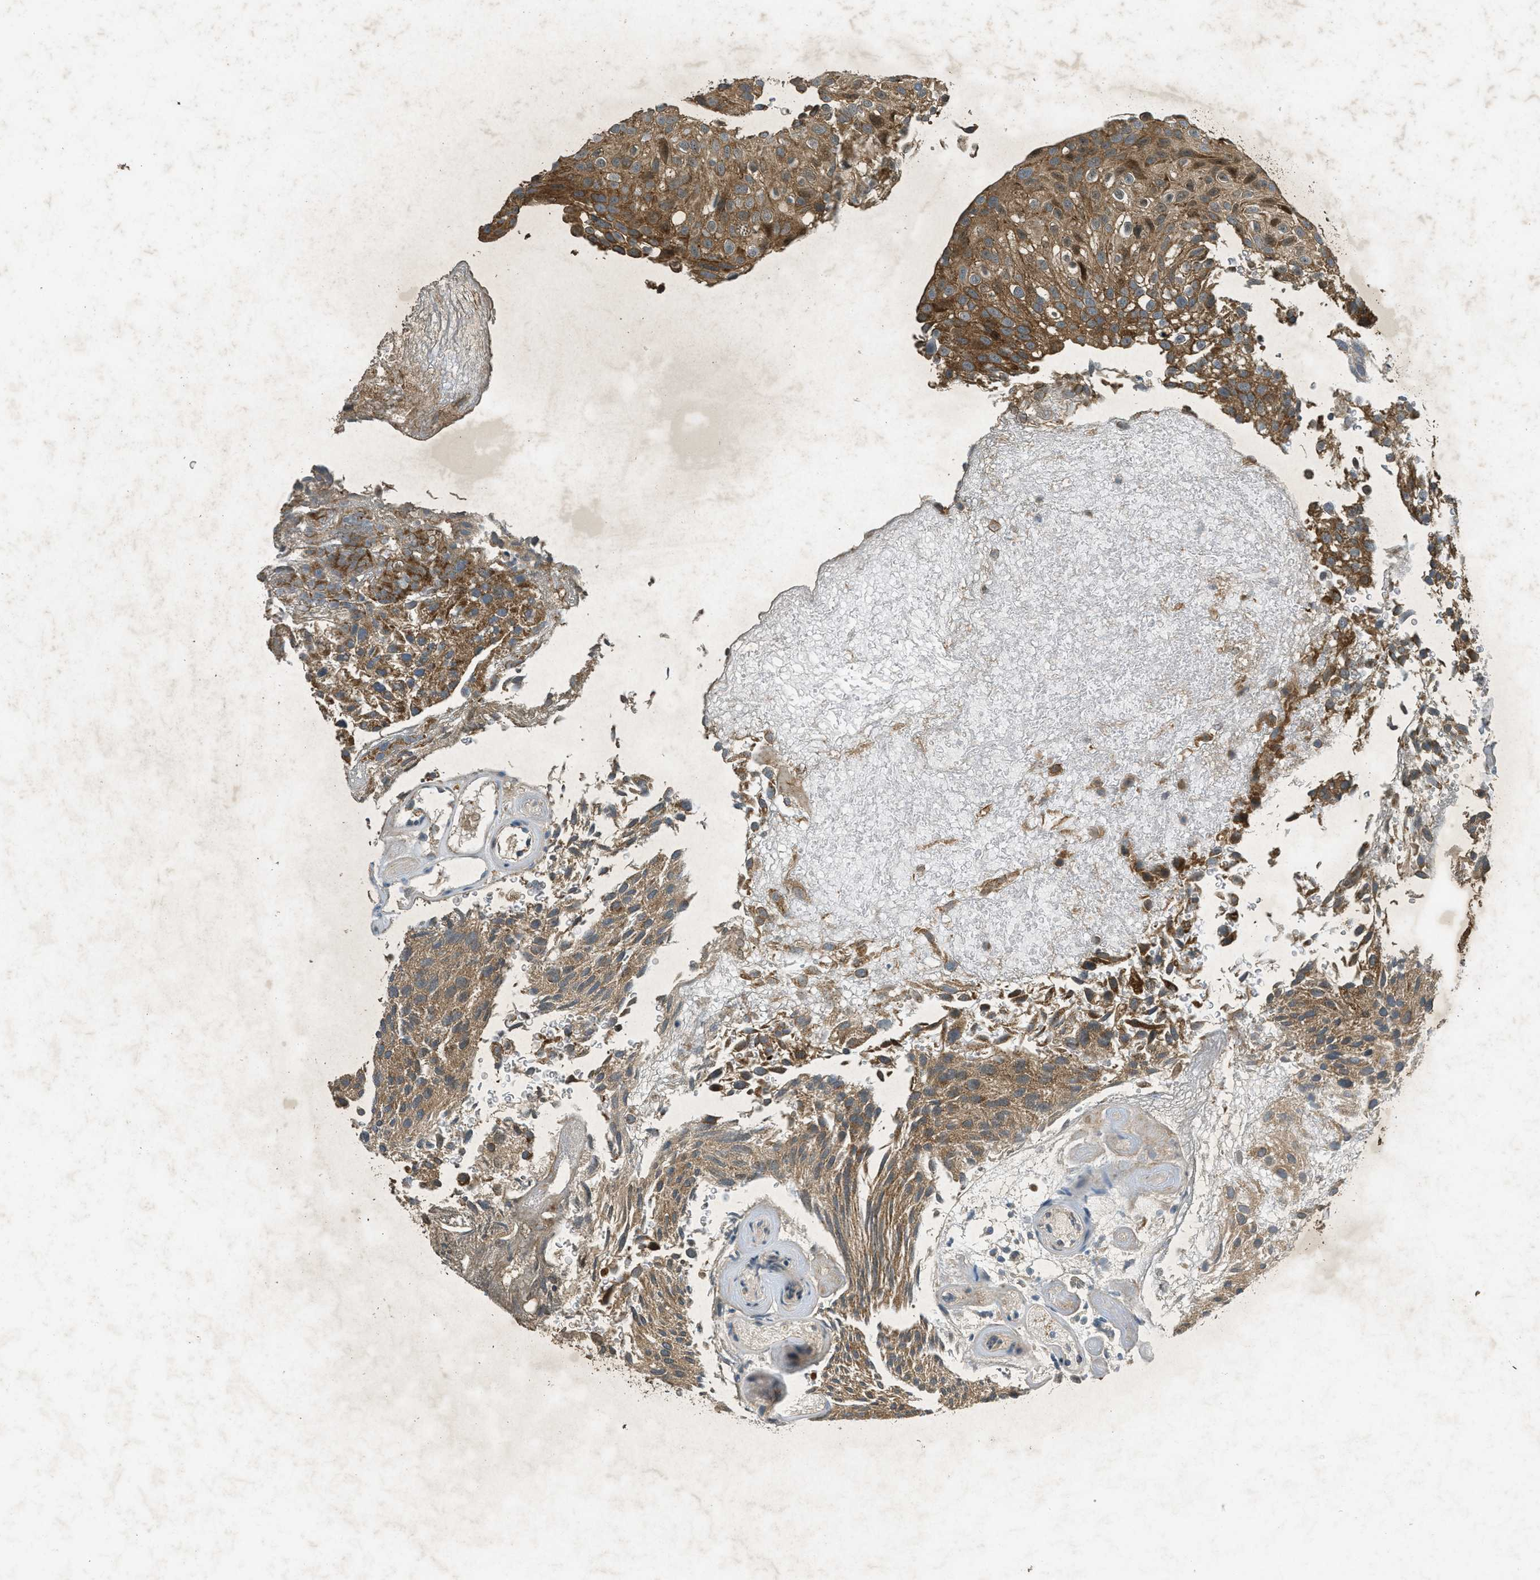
{"staining": {"intensity": "moderate", "quantity": ">75%", "location": "cytoplasmic/membranous"}, "tissue": "urothelial cancer", "cell_type": "Tumor cells", "image_type": "cancer", "snomed": [{"axis": "morphology", "description": "Urothelial carcinoma, Low grade"}, {"axis": "topography", "description": "Urinary bladder"}], "caption": "A micrograph of urothelial cancer stained for a protein demonstrates moderate cytoplasmic/membranous brown staining in tumor cells.", "gene": "PPP1R15A", "patient": {"sex": "male", "age": 78}}